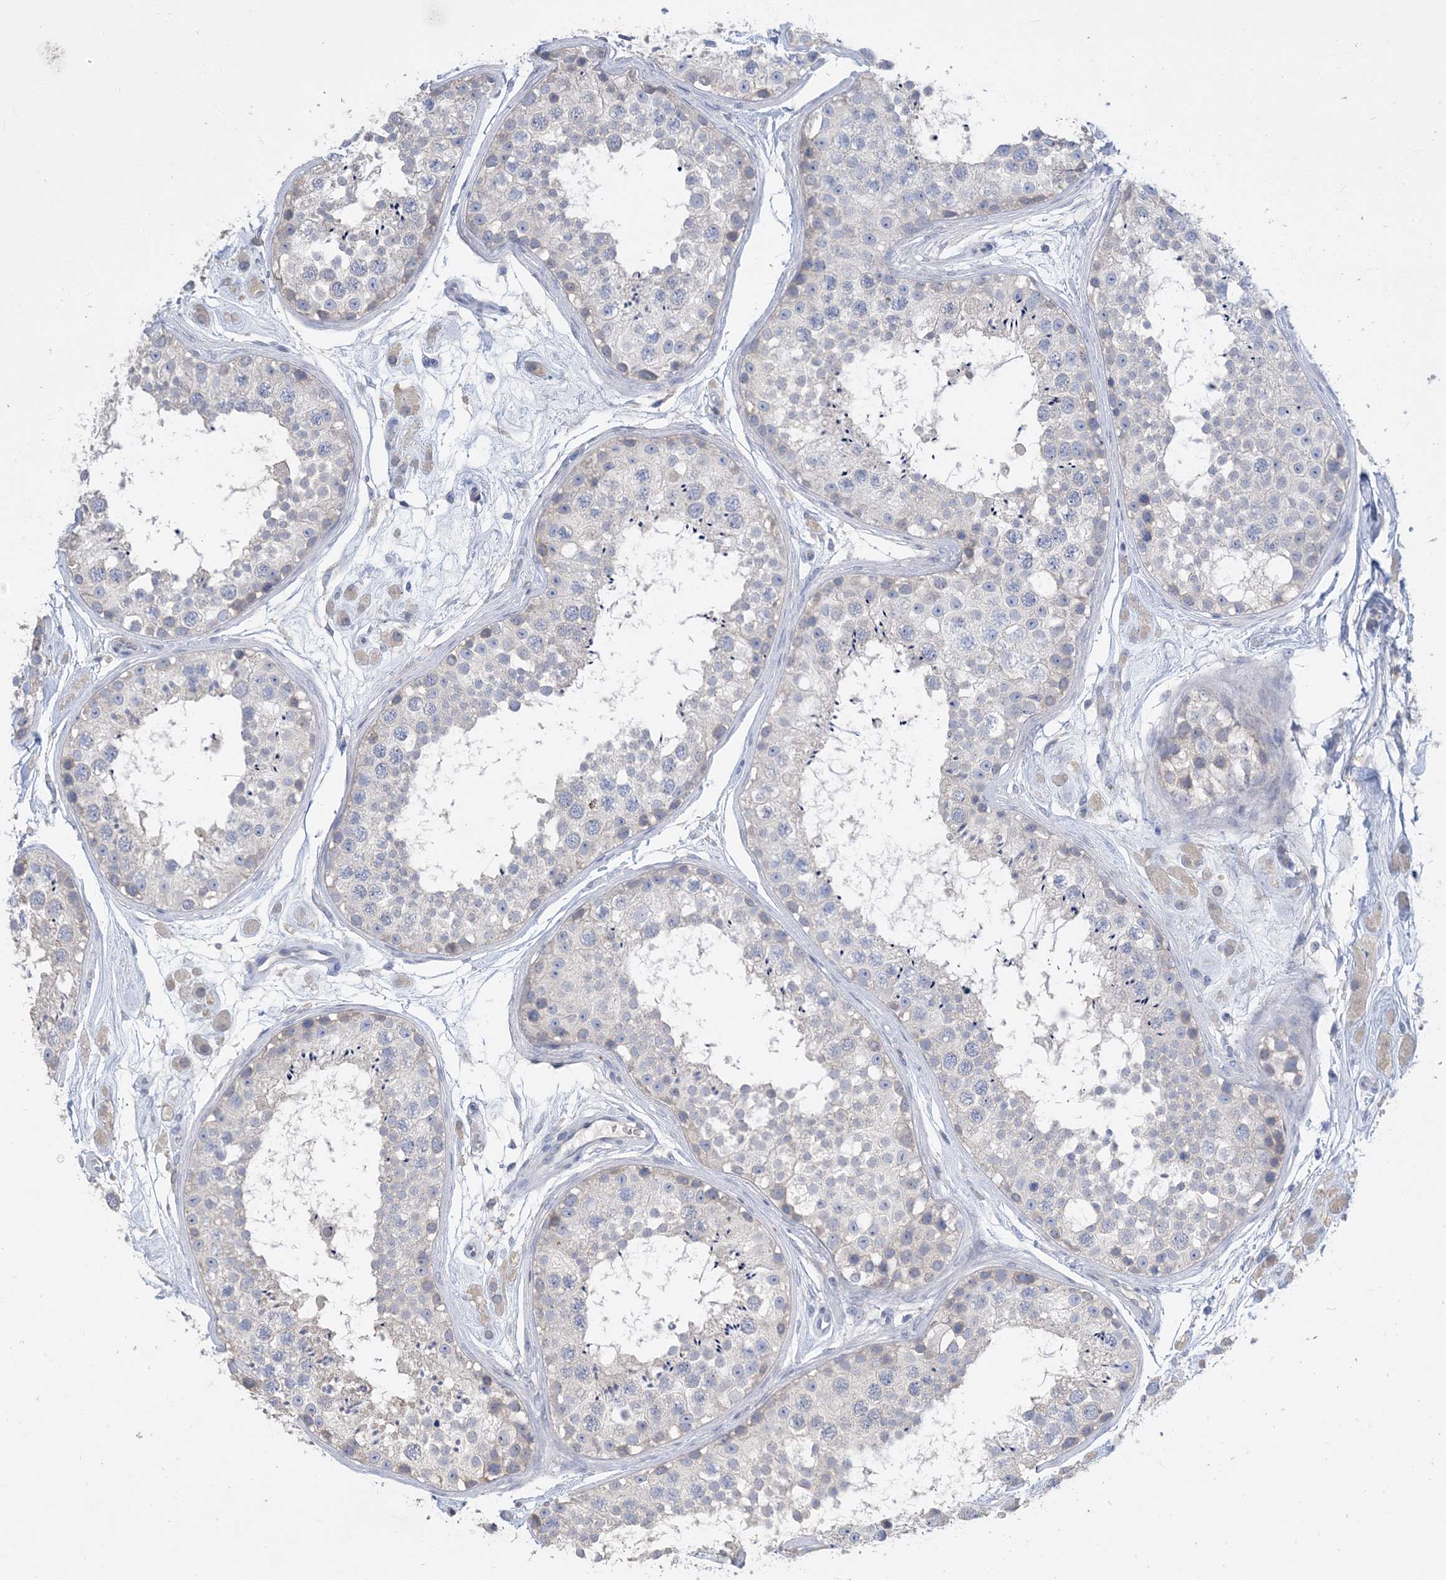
{"staining": {"intensity": "negative", "quantity": "none", "location": "none"}, "tissue": "testis", "cell_type": "Cells in seminiferous ducts", "image_type": "normal", "snomed": [{"axis": "morphology", "description": "Normal tissue, NOS"}, {"axis": "topography", "description": "Testis"}], "caption": "Immunohistochemistry photomicrograph of normal testis: testis stained with DAB shows no significant protein staining in cells in seminiferous ducts. (DAB (3,3'-diaminobenzidine) IHC with hematoxylin counter stain).", "gene": "KPRP", "patient": {"sex": "male", "age": 25}}